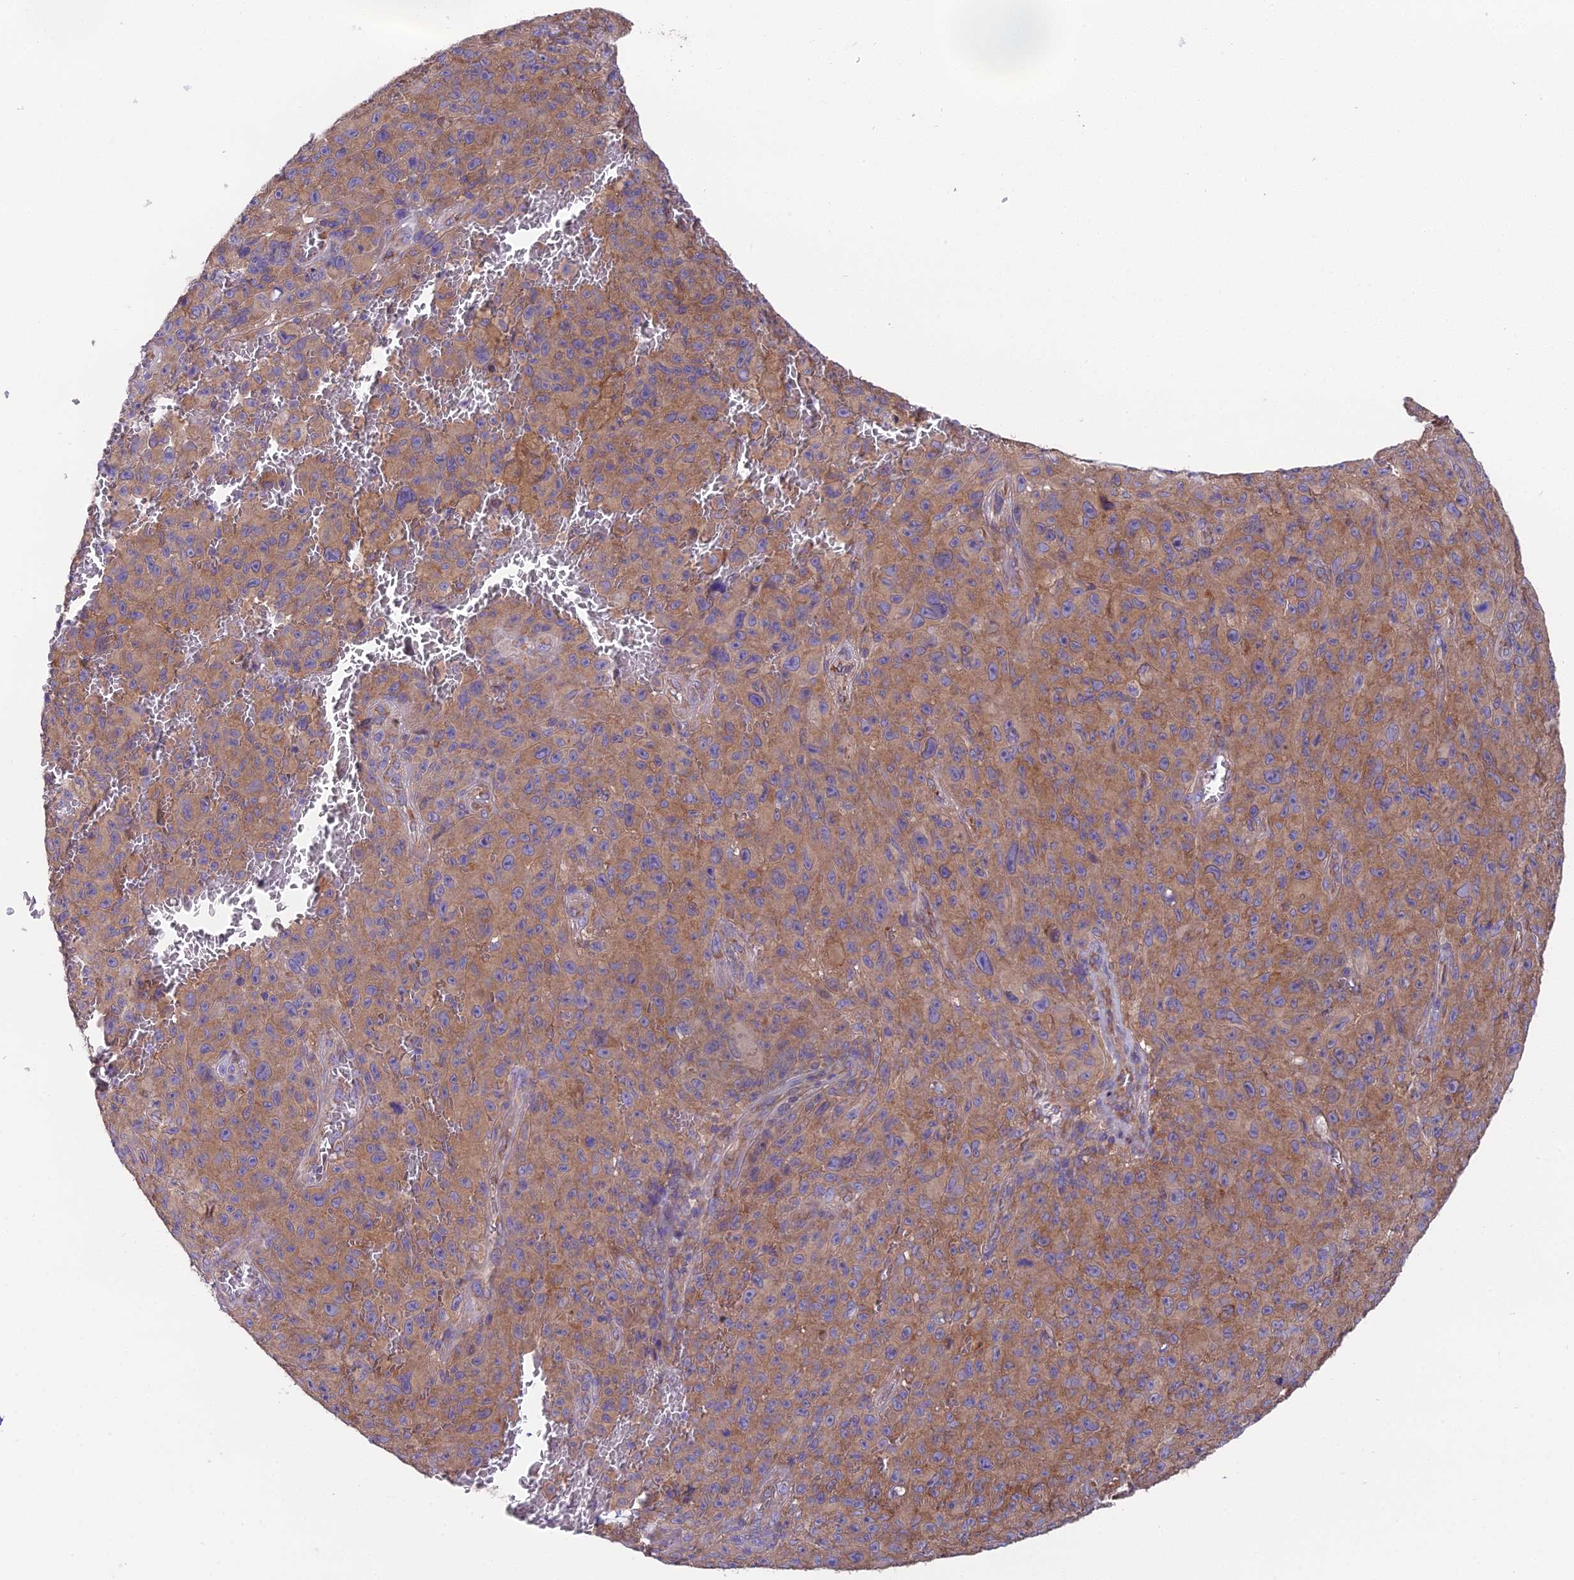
{"staining": {"intensity": "moderate", "quantity": ">75%", "location": "cytoplasmic/membranous"}, "tissue": "melanoma", "cell_type": "Tumor cells", "image_type": "cancer", "snomed": [{"axis": "morphology", "description": "Malignant melanoma, NOS"}, {"axis": "topography", "description": "Skin"}], "caption": "Immunohistochemistry (IHC) of melanoma exhibits medium levels of moderate cytoplasmic/membranous staining in about >75% of tumor cells.", "gene": "BLOC1S4", "patient": {"sex": "female", "age": 82}}